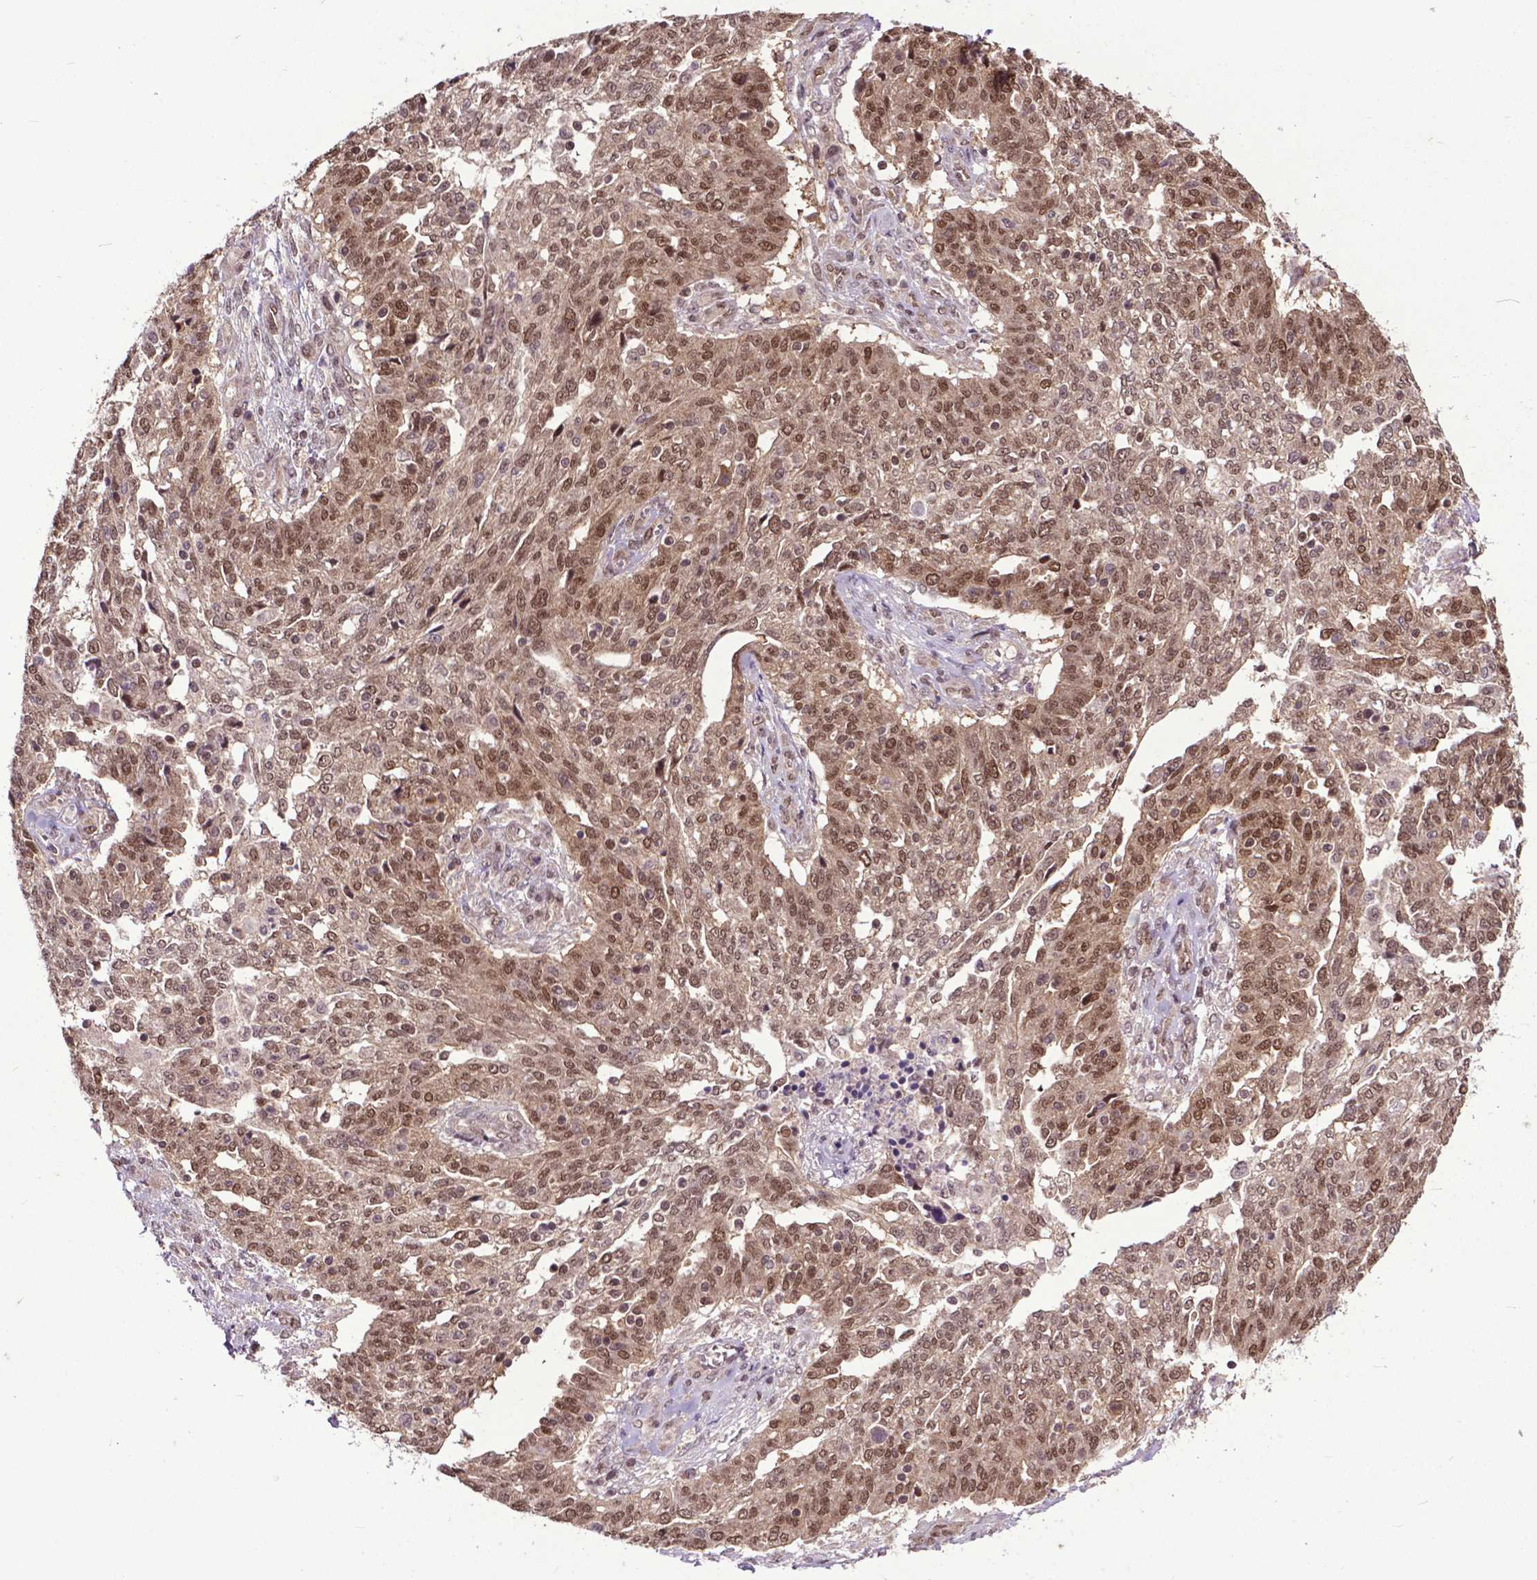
{"staining": {"intensity": "moderate", "quantity": ">75%", "location": "nuclear"}, "tissue": "ovarian cancer", "cell_type": "Tumor cells", "image_type": "cancer", "snomed": [{"axis": "morphology", "description": "Cystadenocarcinoma, serous, NOS"}, {"axis": "topography", "description": "Ovary"}], "caption": "Immunohistochemical staining of human ovarian cancer shows moderate nuclear protein positivity in about >75% of tumor cells.", "gene": "FAF1", "patient": {"sex": "female", "age": 67}}